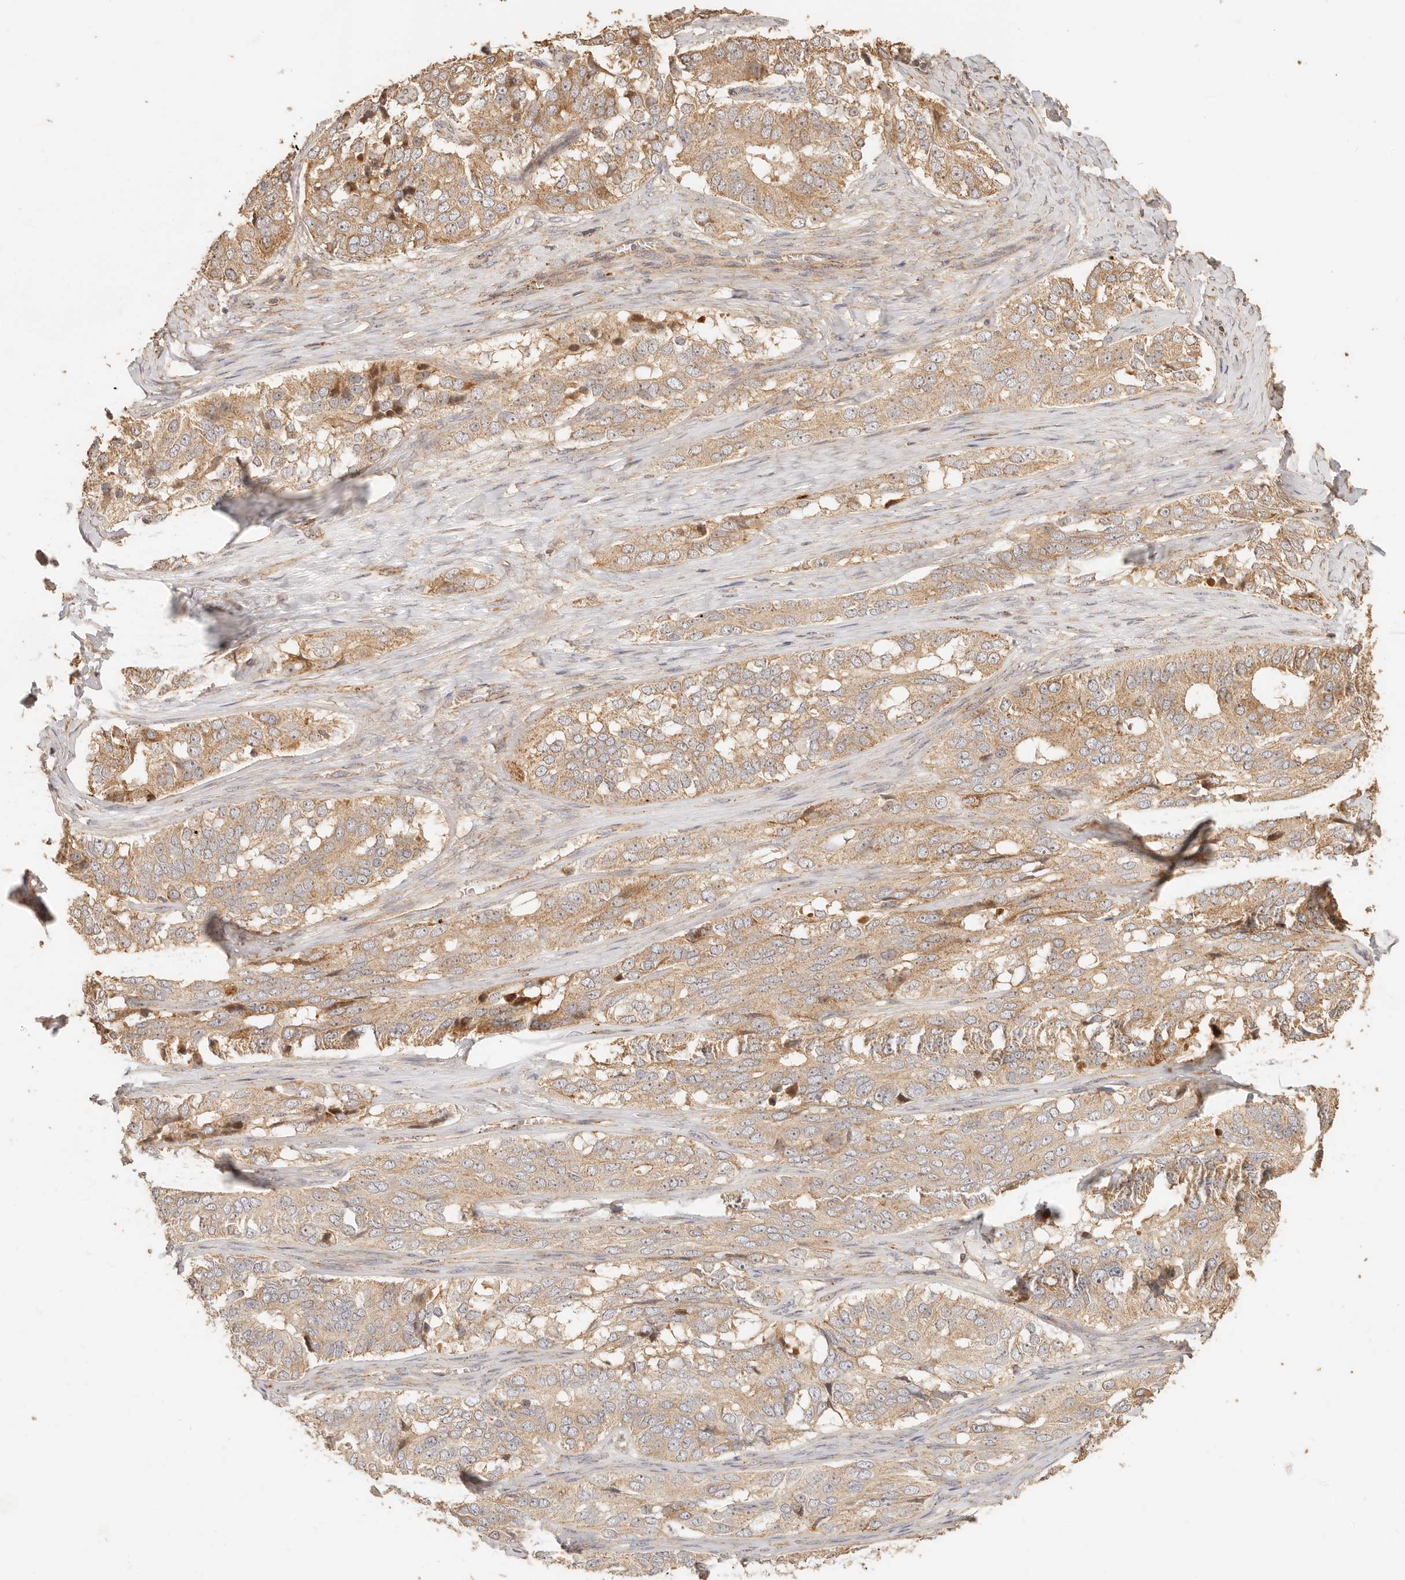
{"staining": {"intensity": "moderate", "quantity": ">75%", "location": "cytoplasmic/membranous"}, "tissue": "ovarian cancer", "cell_type": "Tumor cells", "image_type": "cancer", "snomed": [{"axis": "morphology", "description": "Carcinoma, endometroid"}, {"axis": "topography", "description": "Ovary"}], "caption": "Immunohistochemical staining of endometroid carcinoma (ovarian) reveals medium levels of moderate cytoplasmic/membranous expression in approximately >75% of tumor cells.", "gene": "PTPN22", "patient": {"sex": "female", "age": 51}}